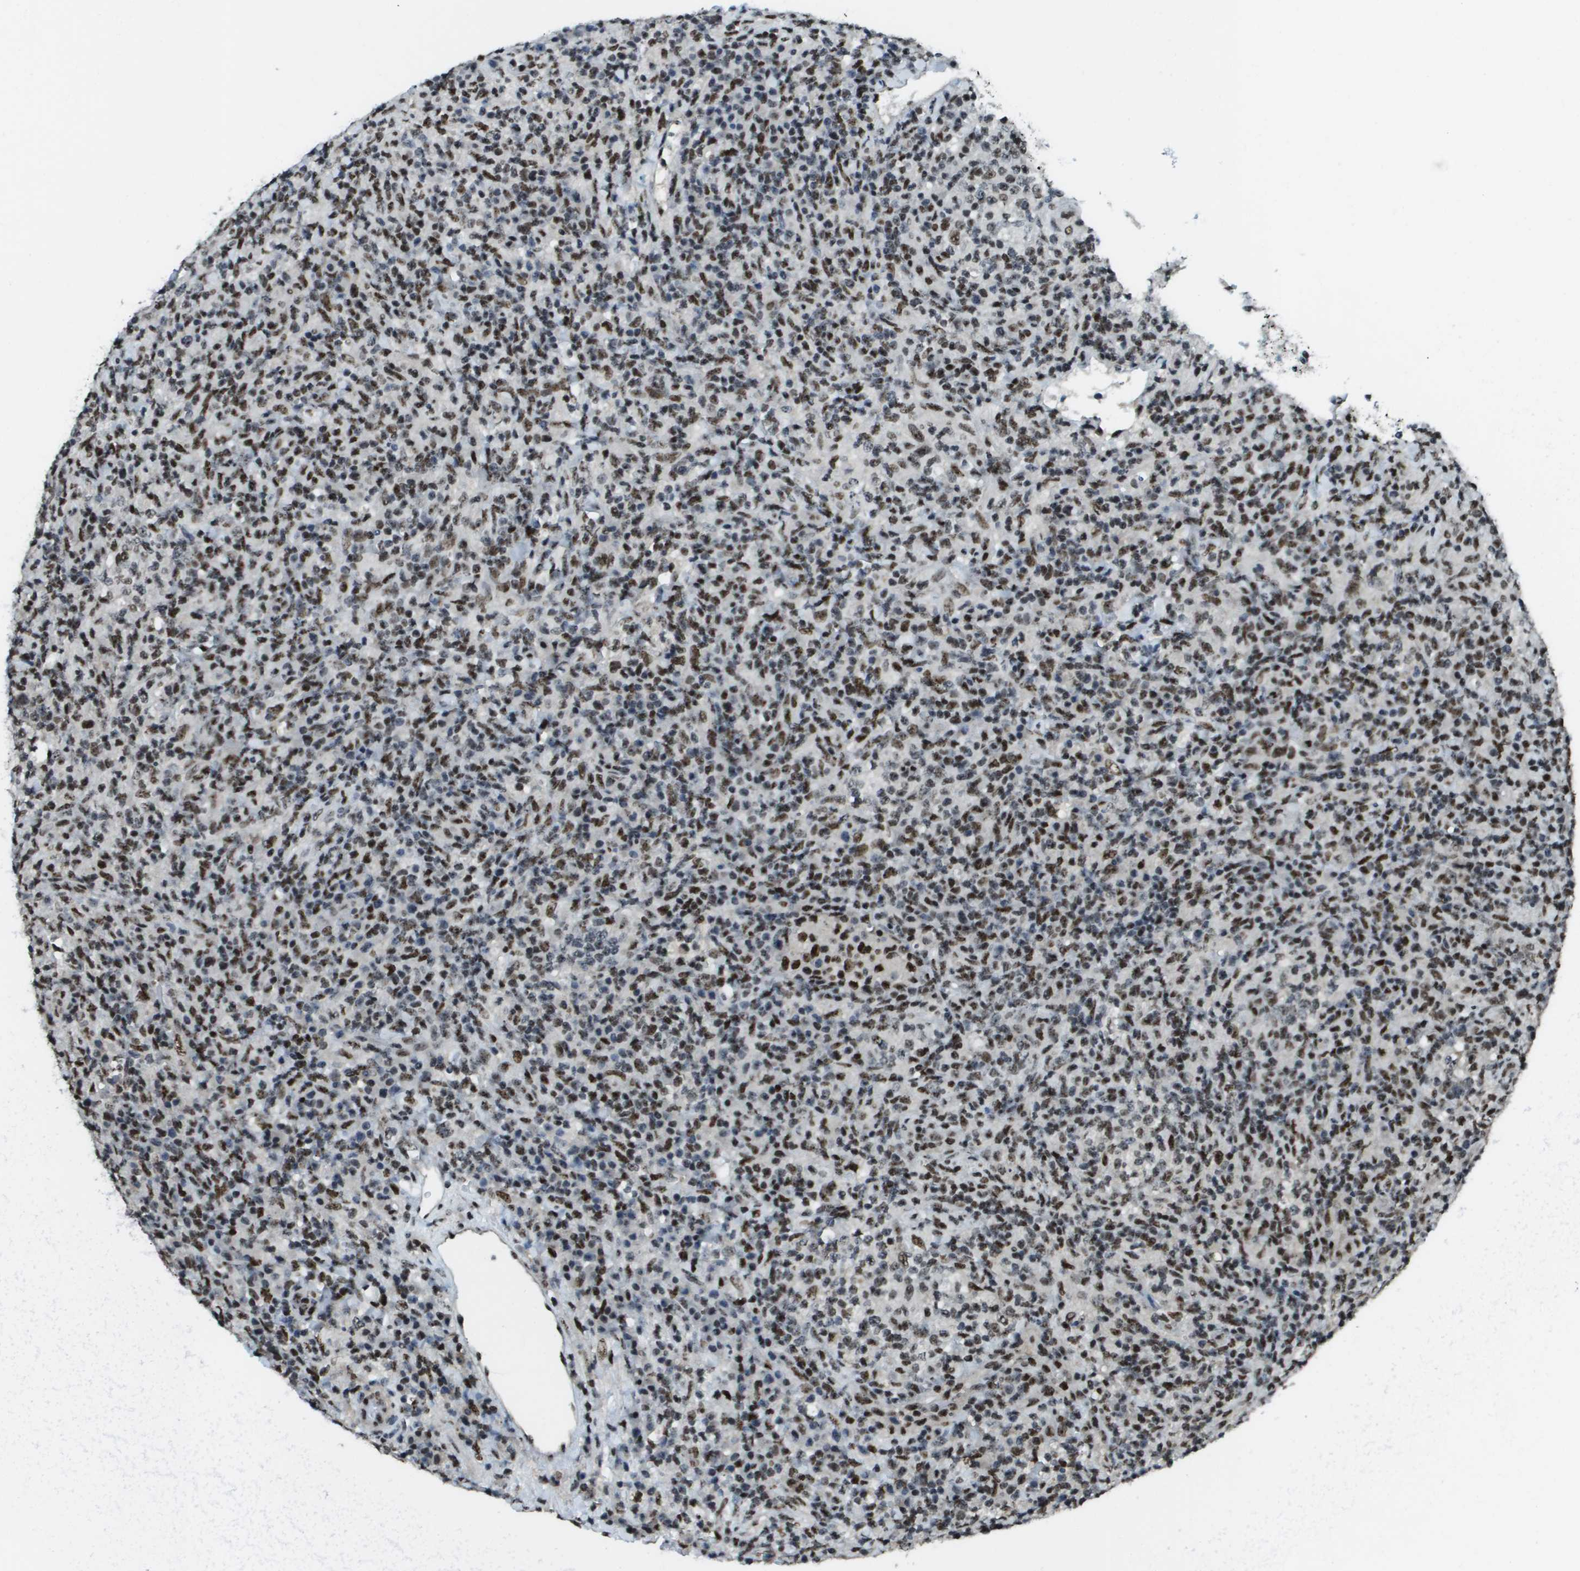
{"staining": {"intensity": "moderate", "quantity": "25%-75%", "location": "nuclear"}, "tissue": "lymphoma", "cell_type": "Tumor cells", "image_type": "cancer", "snomed": [{"axis": "morphology", "description": "Malignant lymphoma, non-Hodgkin's type, High grade"}, {"axis": "topography", "description": "Lymph node"}], "caption": "DAB immunohistochemical staining of lymphoma demonstrates moderate nuclear protein staining in approximately 25%-75% of tumor cells.", "gene": "SP100", "patient": {"sex": "female", "age": 76}}